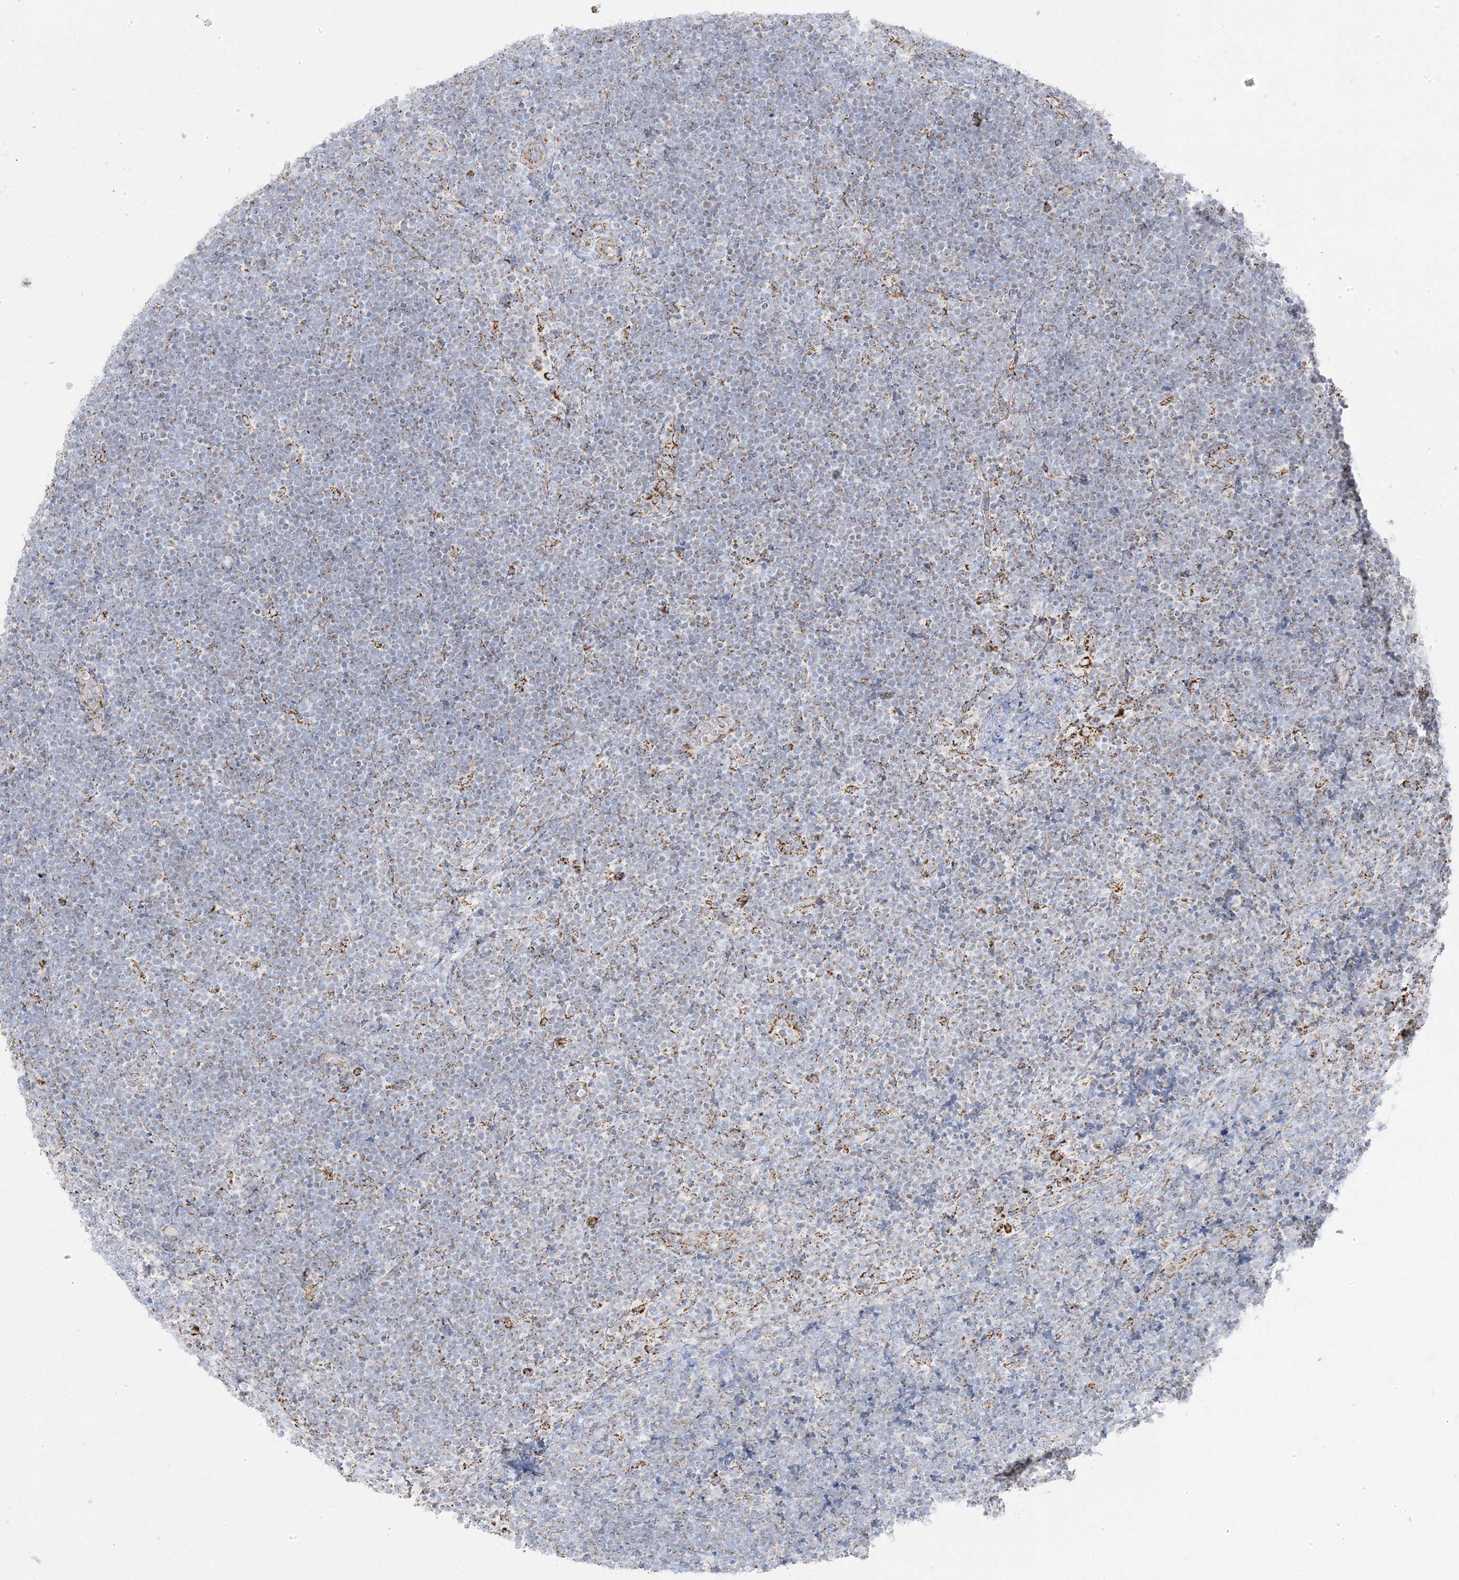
{"staining": {"intensity": "moderate", "quantity": "25%-75%", "location": "cytoplasmic/membranous"}, "tissue": "lymphoma", "cell_type": "Tumor cells", "image_type": "cancer", "snomed": [{"axis": "morphology", "description": "Malignant lymphoma, non-Hodgkin's type, High grade"}, {"axis": "topography", "description": "Lymph node"}], "caption": "This is a micrograph of immunohistochemistry staining of malignant lymphoma, non-Hodgkin's type (high-grade), which shows moderate expression in the cytoplasmic/membranous of tumor cells.", "gene": "PCCB", "patient": {"sex": "male", "age": 13}}